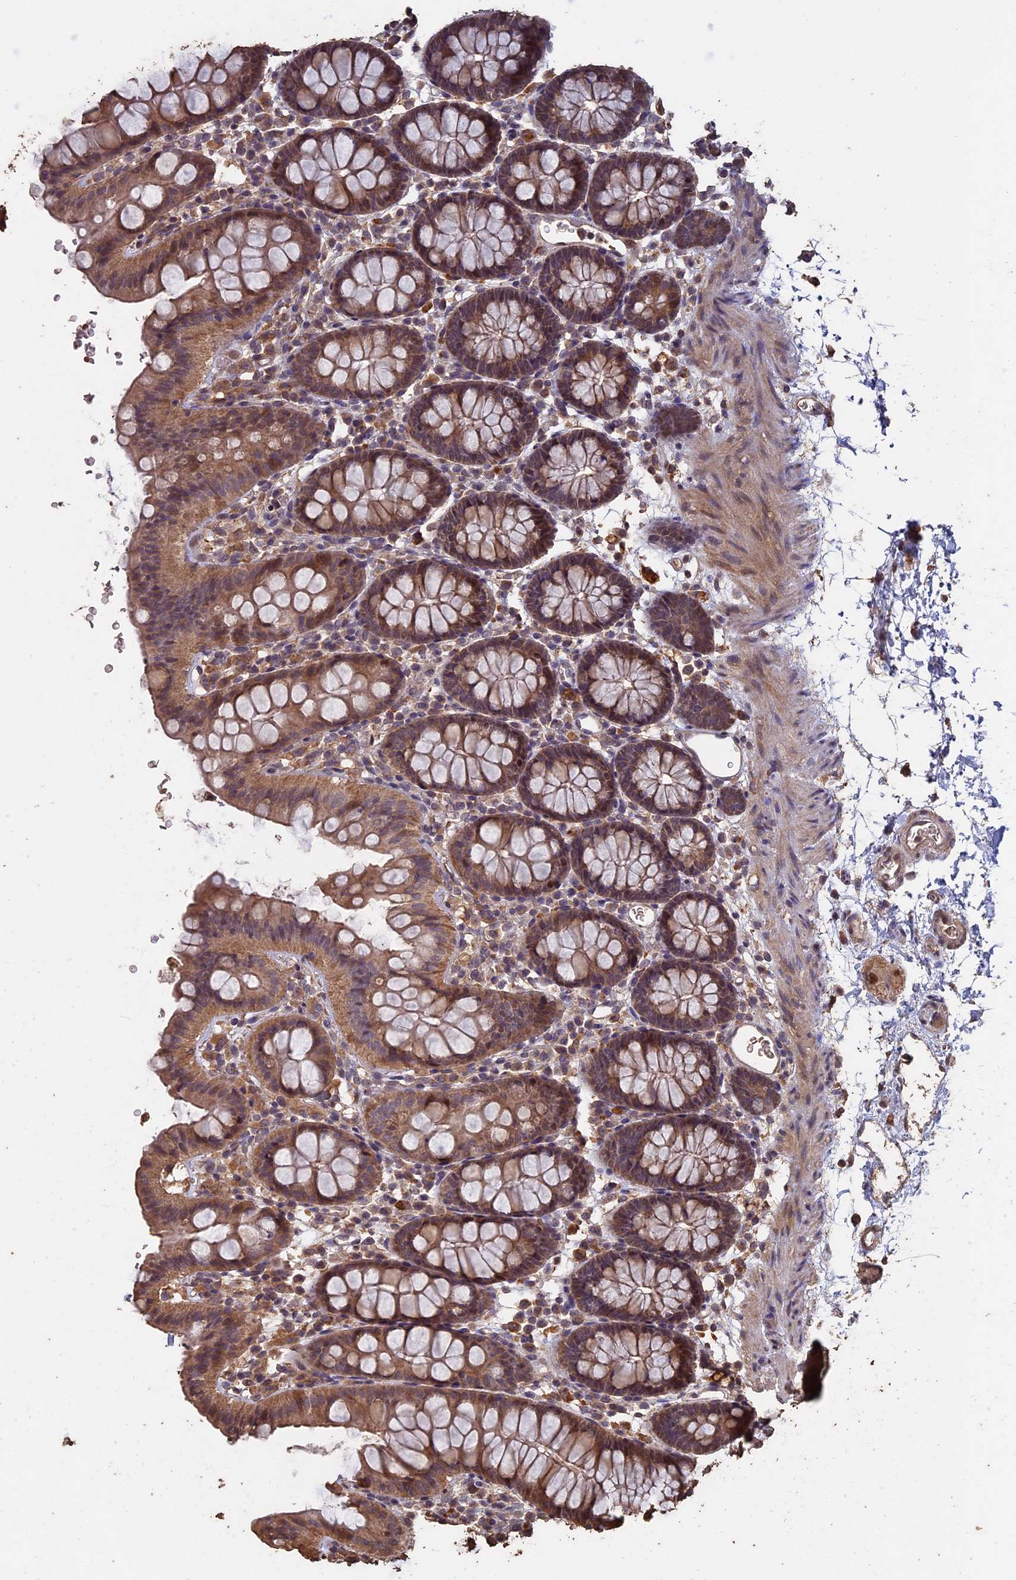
{"staining": {"intensity": "weak", "quantity": ">75%", "location": "cytoplasmic/membranous"}, "tissue": "colon", "cell_type": "Endothelial cells", "image_type": "normal", "snomed": [{"axis": "morphology", "description": "Normal tissue, NOS"}, {"axis": "topography", "description": "Colon"}], "caption": "DAB (3,3'-diaminobenzidine) immunohistochemical staining of normal colon reveals weak cytoplasmic/membranous protein positivity in approximately >75% of endothelial cells.", "gene": "HUNK", "patient": {"sex": "male", "age": 75}}